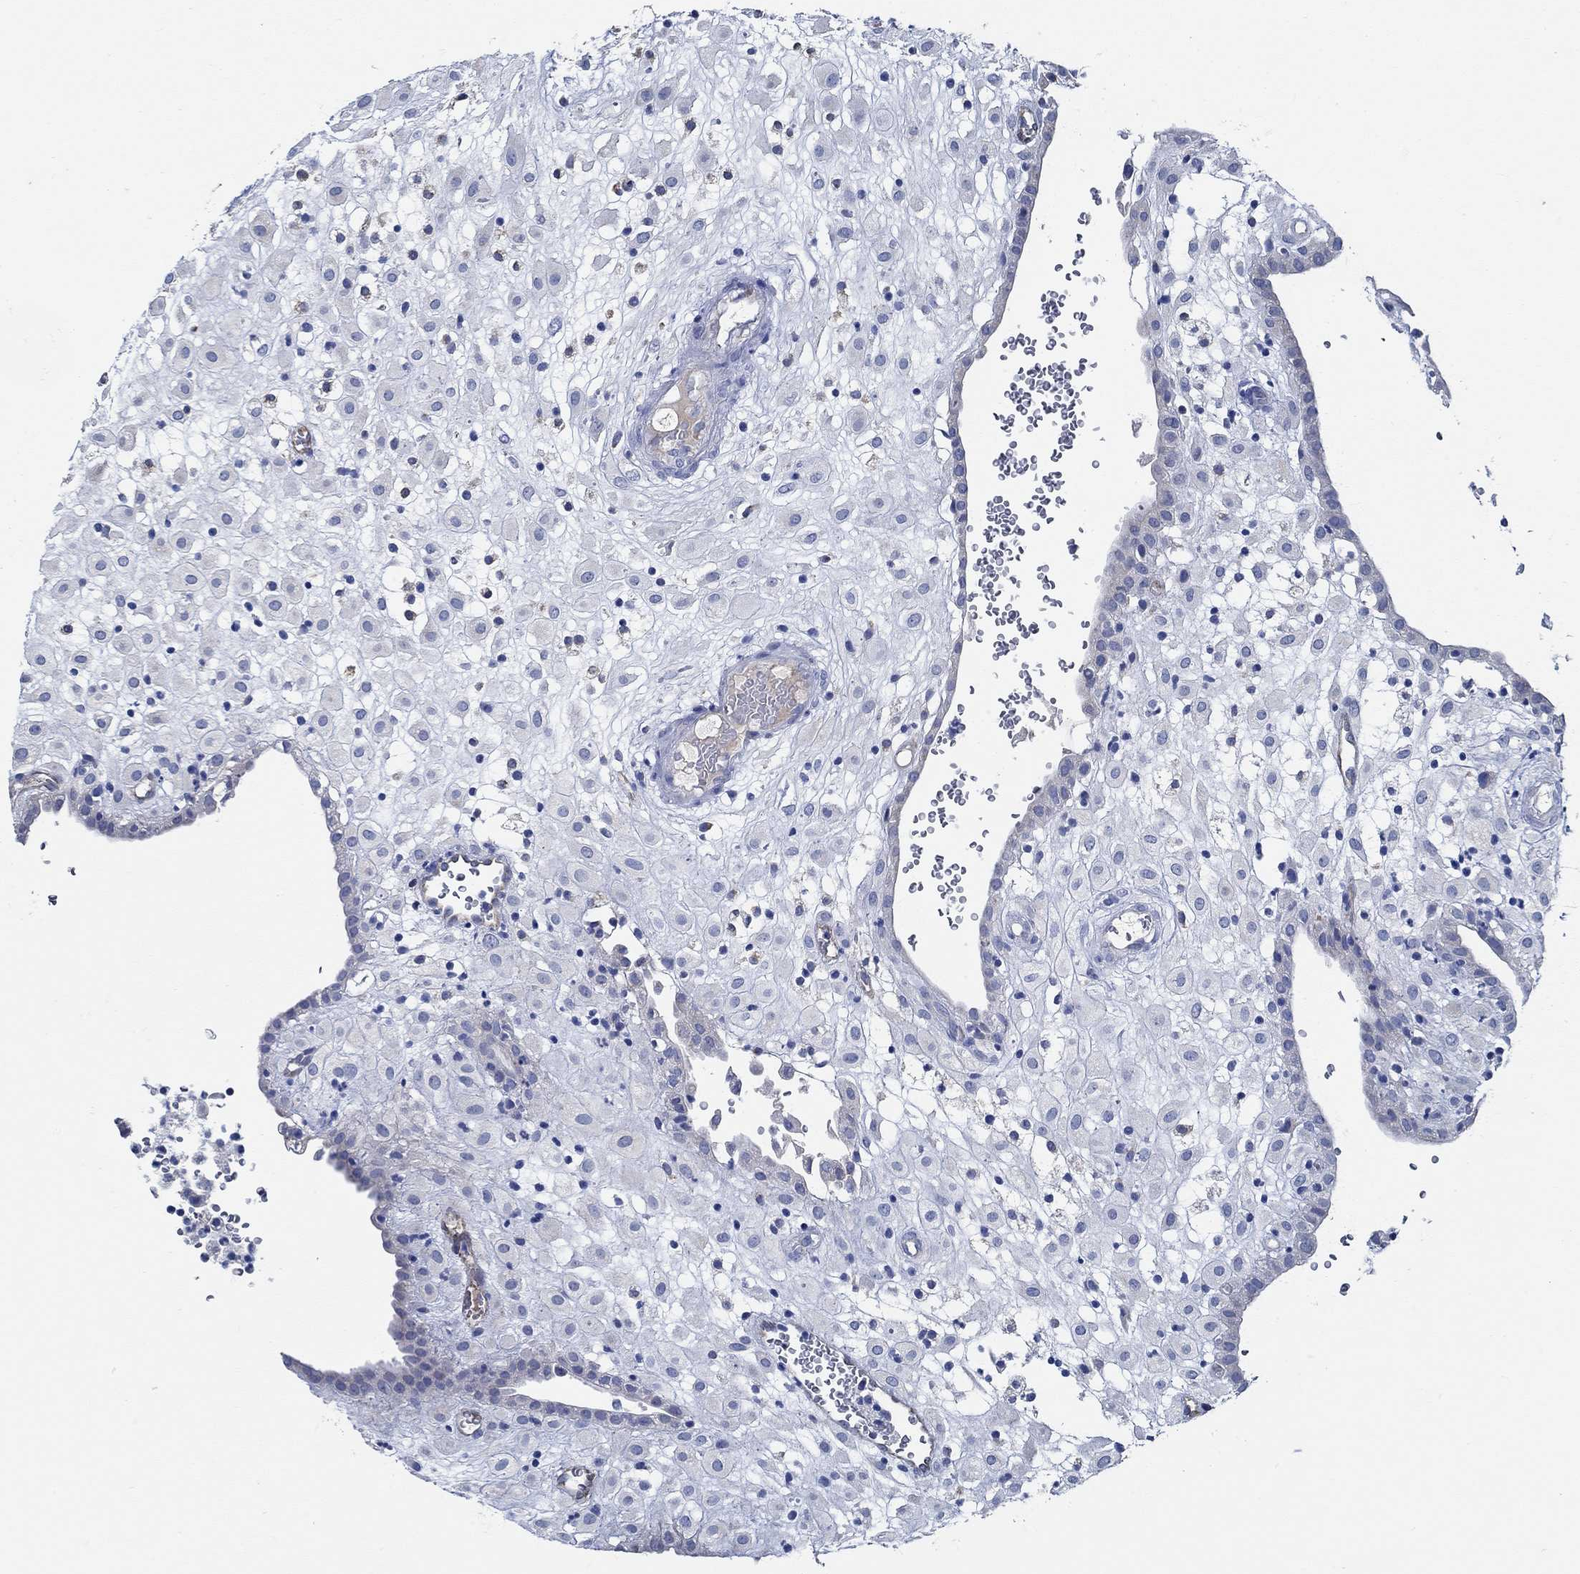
{"staining": {"intensity": "negative", "quantity": "none", "location": "none"}, "tissue": "placenta", "cell_type": "Decidual cells", "image_type": "normal", "snomed": [{"axis": "morphology", "description": "Normal tissue, NOS"}, {"axis": "topography", "description": "Placenta"}], "caption": "Immunohistochemistry (IHC) micrograph of normal human placenta stained for a protein (brown), which shows no positivity in decidual cells. The staining was performed using DAB to visualize the protein expression in brown, while the nuclei were stained in blue with hematoxylin (Magnification: 20x).", "gene": "HECW2", "patient": {"sex": "female", "age": 24}}